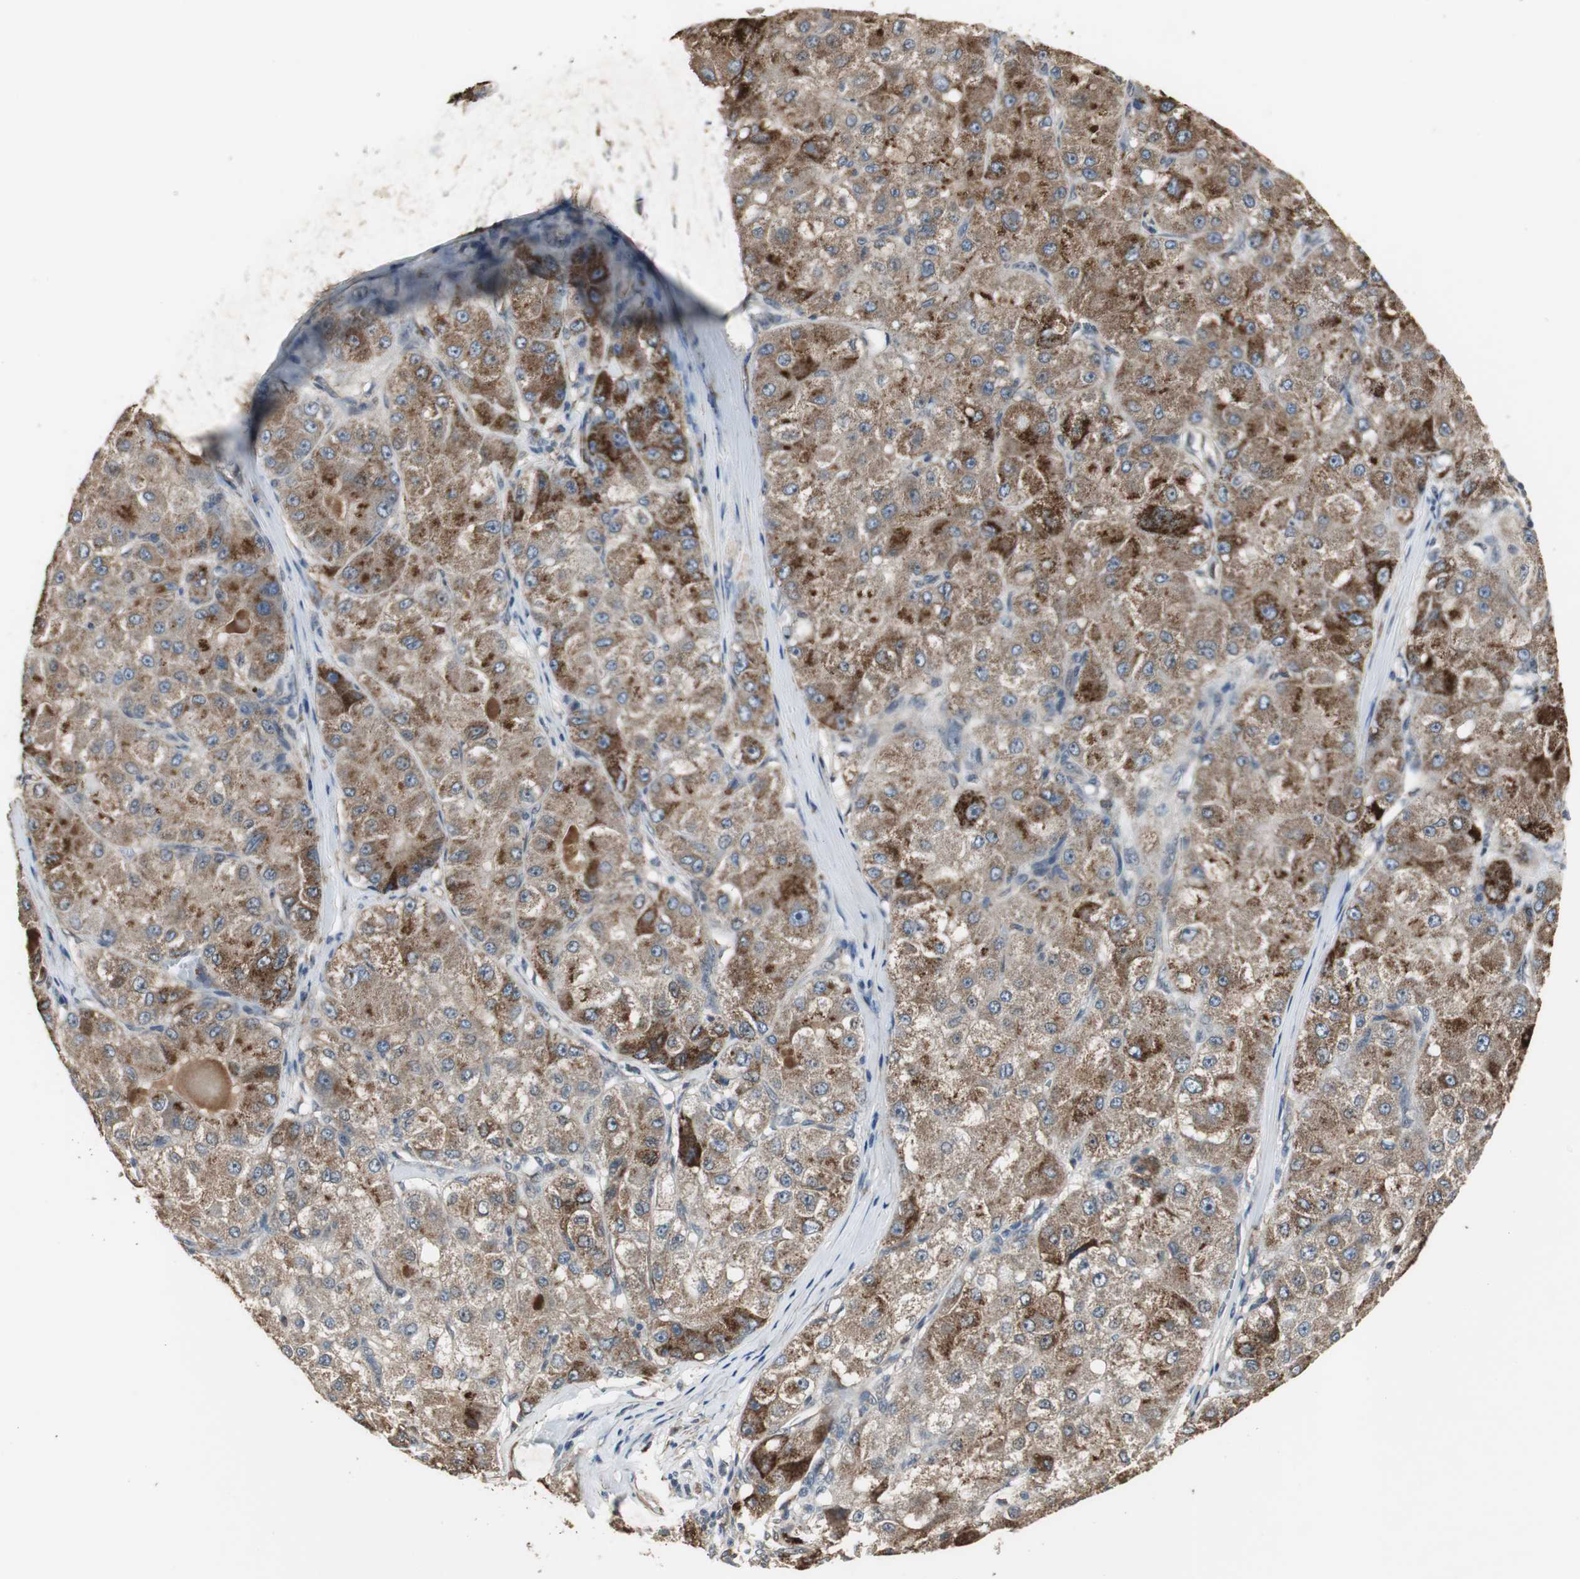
{"staining": {"intensity": "strong", "quantity": "25%-75%", "location": "cytoplasmic/membranous"}, "tissue": "liver cancer", "cell_type": "Tumor cells", "image_type": "cancer", "snomed": [{"axis": "morphology", "description": "Carcinoma, Hepatocellular, NOS"}, {"axis": "topography", "description": "Liver"}], "caption": "Immunohistochemistry of human liver cancer displays high levels of strong cytoplasmic/membranous staining in about 25%-75% of tumor cells.", "gene": "JTB", "patient": {"sex": "male", "age": 80}}